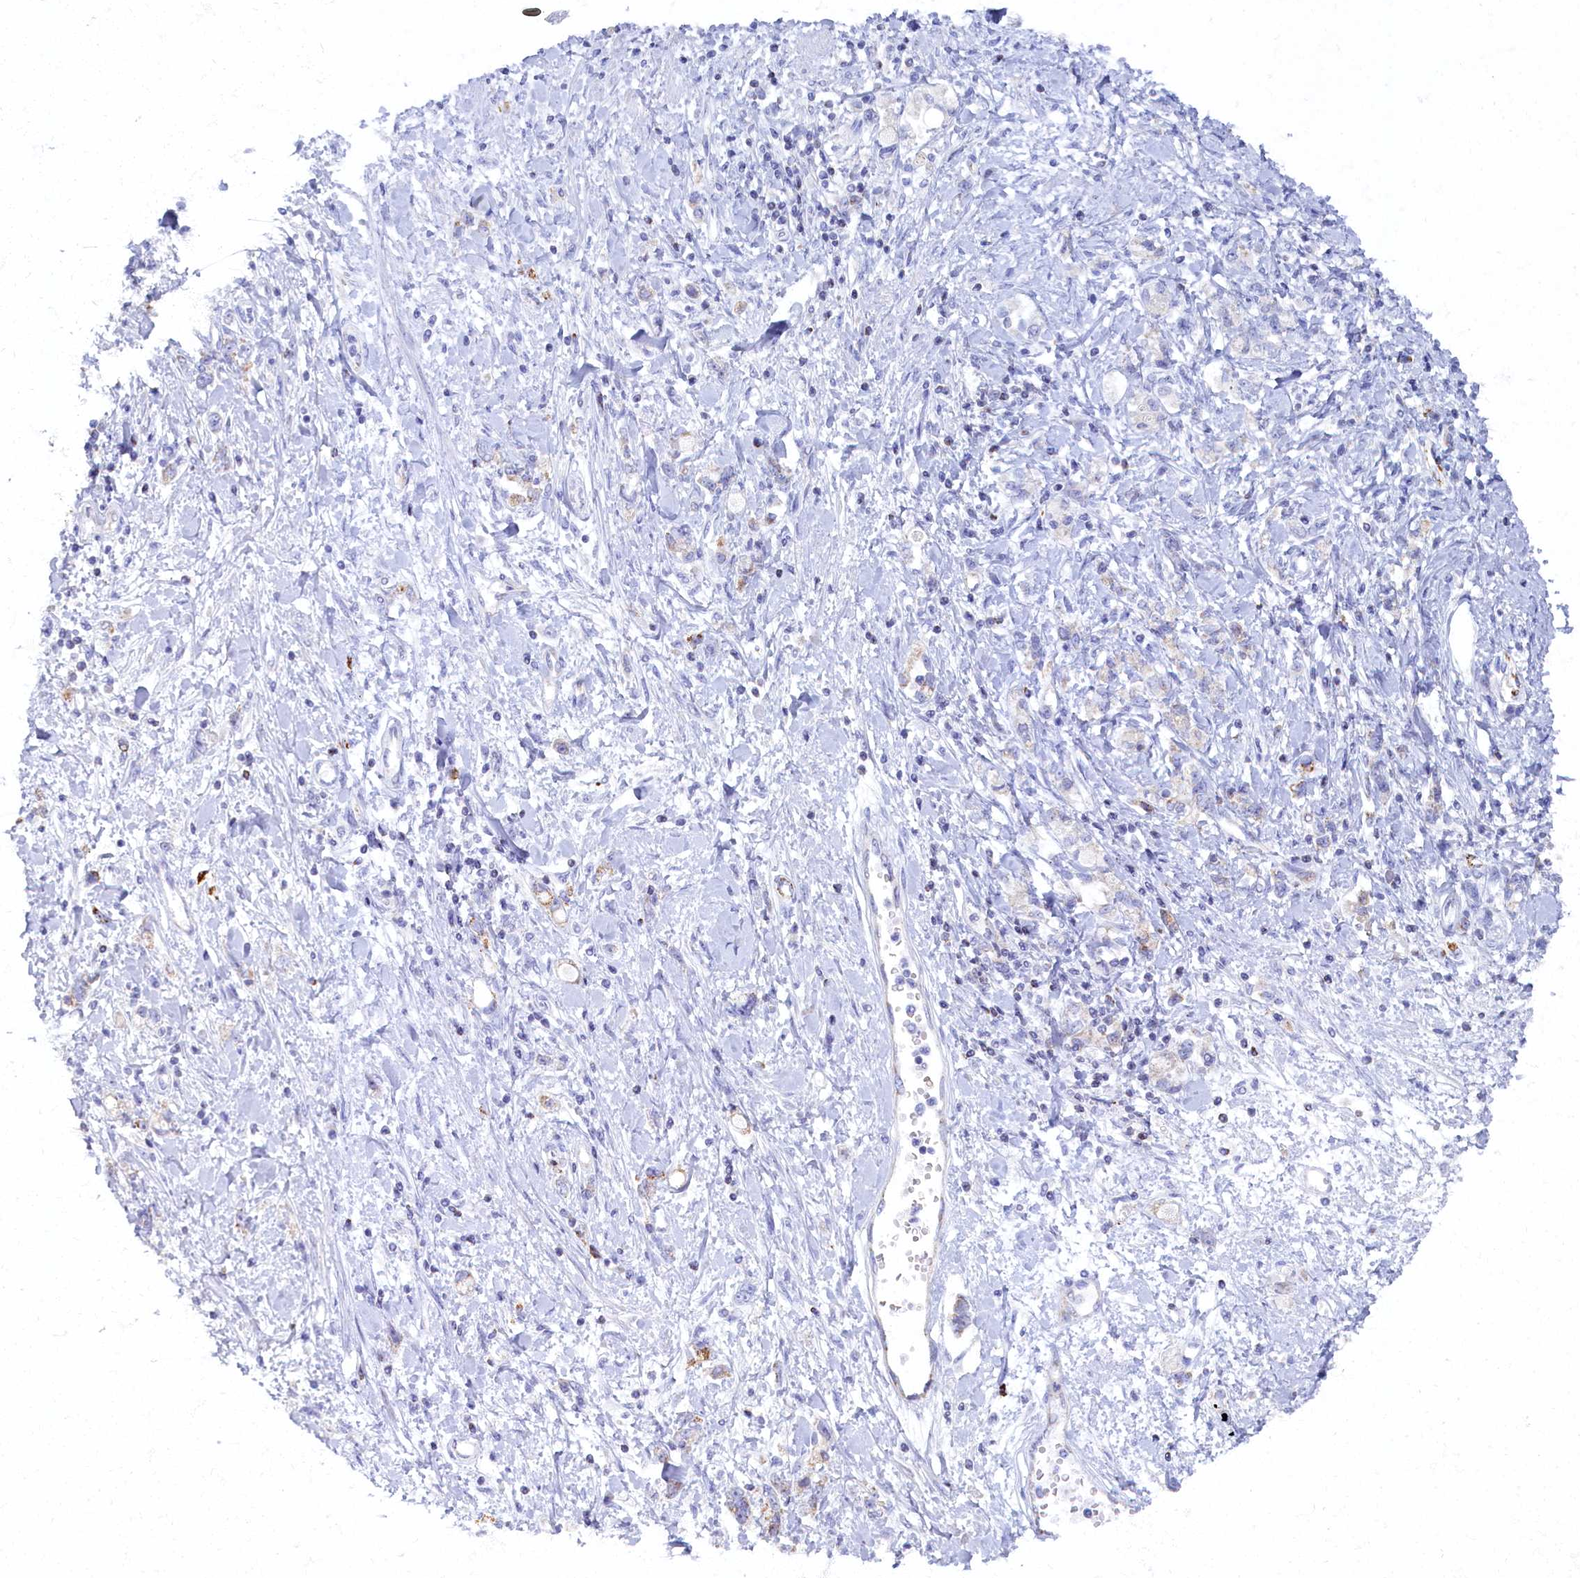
{"staining": {"intensity": "moderate", "quantity": "<25%", "location": "cytoplasmic/membranous"}, "tissue": "stomach cancer", "cell_type": "Tumor cells", "image_type": "cancer", "snomed": [{"axis": "morphology", "description": "Adenocarcinoma, NOS"}, {"axis": "topography", "description": "Stomach"}], "caption": "This micrograph shows immunohistochemistry (IHC) staining of stomach adenocarcinoma, with low moderate cytoplasmic/membranous positivity in about <25% of tumor cells.", "gene": "OCIAD2", "patient": {"sex": "female", "age": 76}}